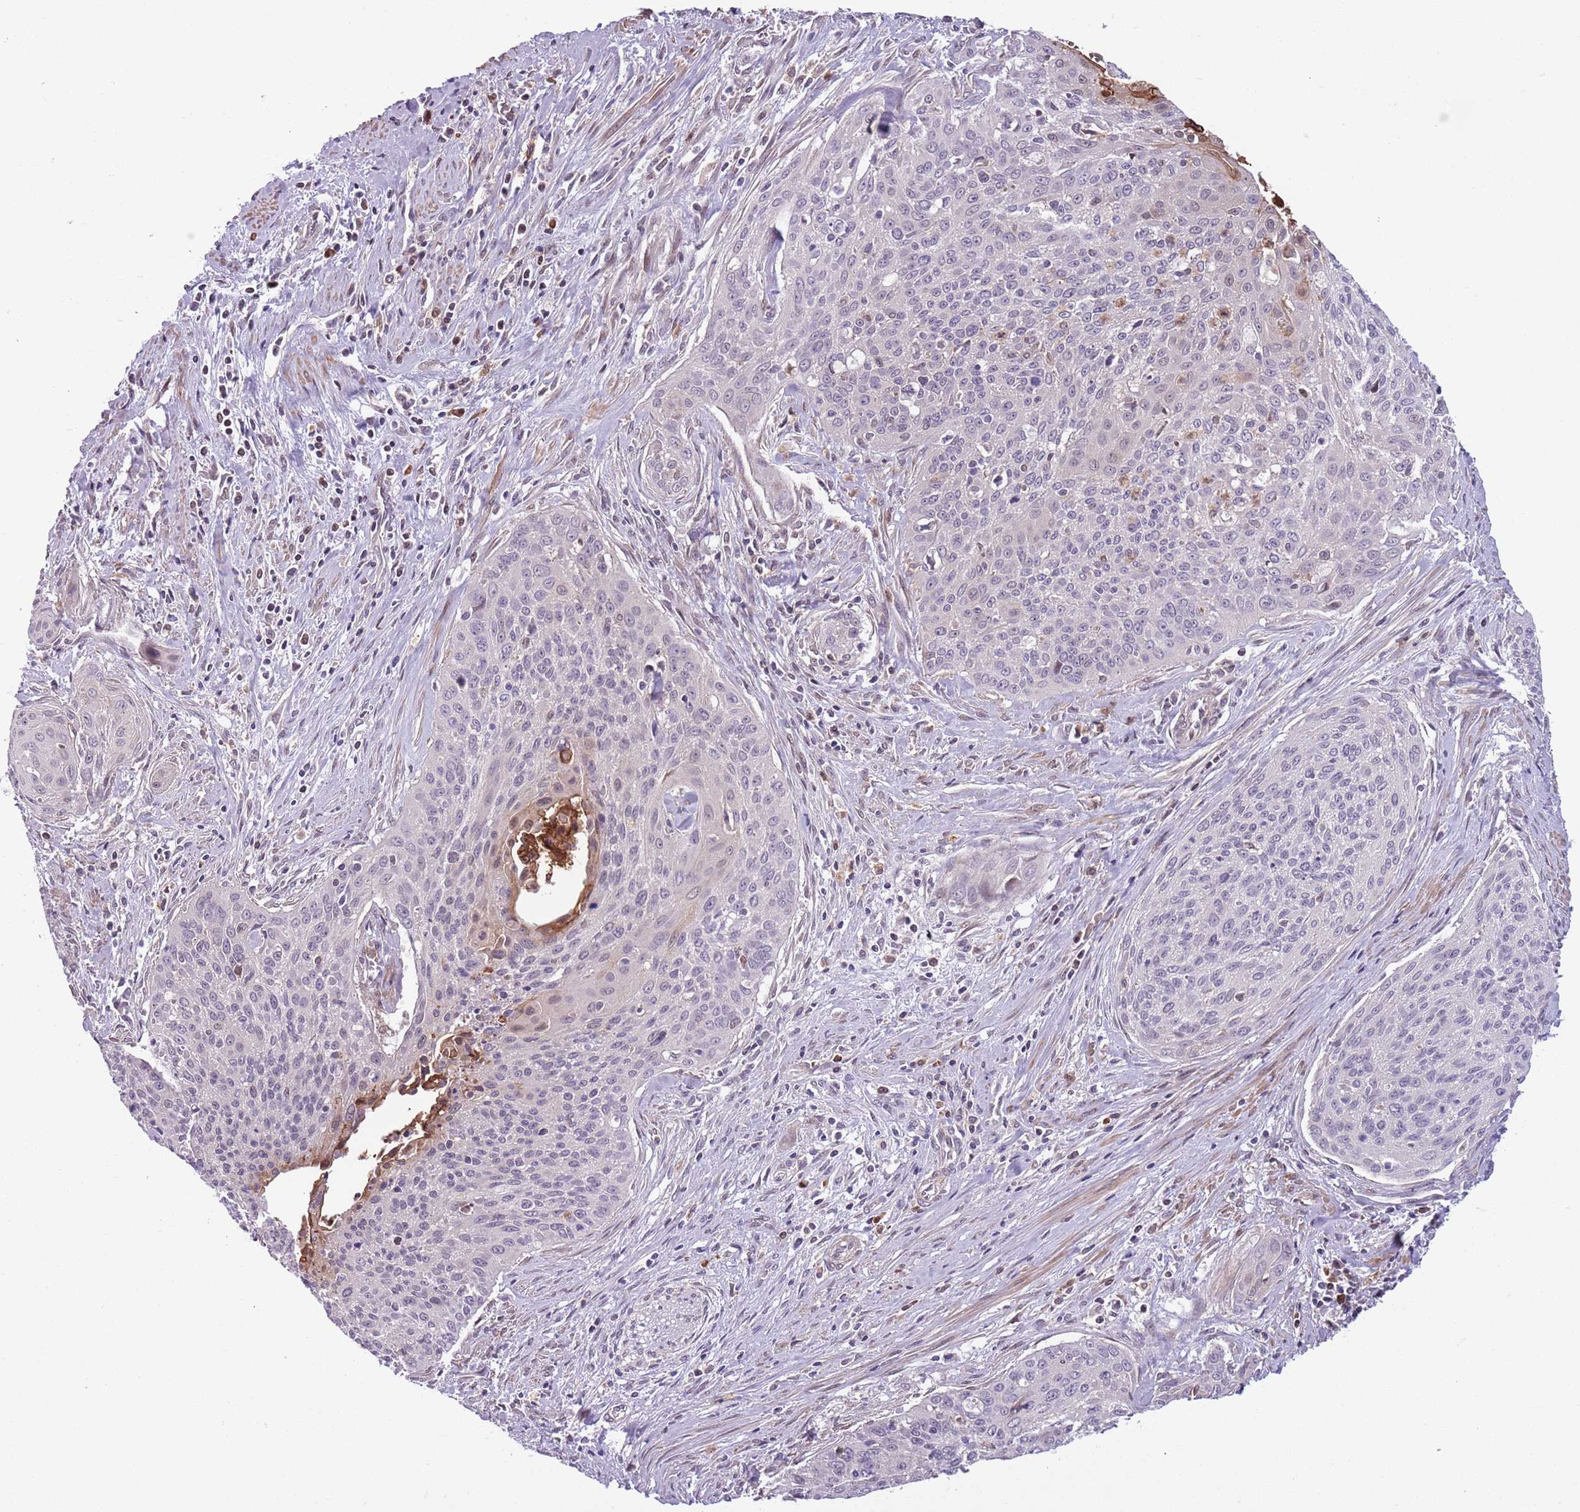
{"staining": {"intensity": "negative", "quantity": "none", "location": "none"}, "tissue": "cervical cancer", "cell_type": "Tumor cells", "image_type": "cancer", "snomed": [{"axis": "morphology", "description": "Squamous cell carcinoma, NOS"}, {"axis": "topography", "description": "Cervix"}], "caption": "A photomicrograph of cervical cancer stained for a protein demonstrates no brown staining in tumor cells.", "gene": "JAML", "patient": {"sex": "female", "age": 55}}